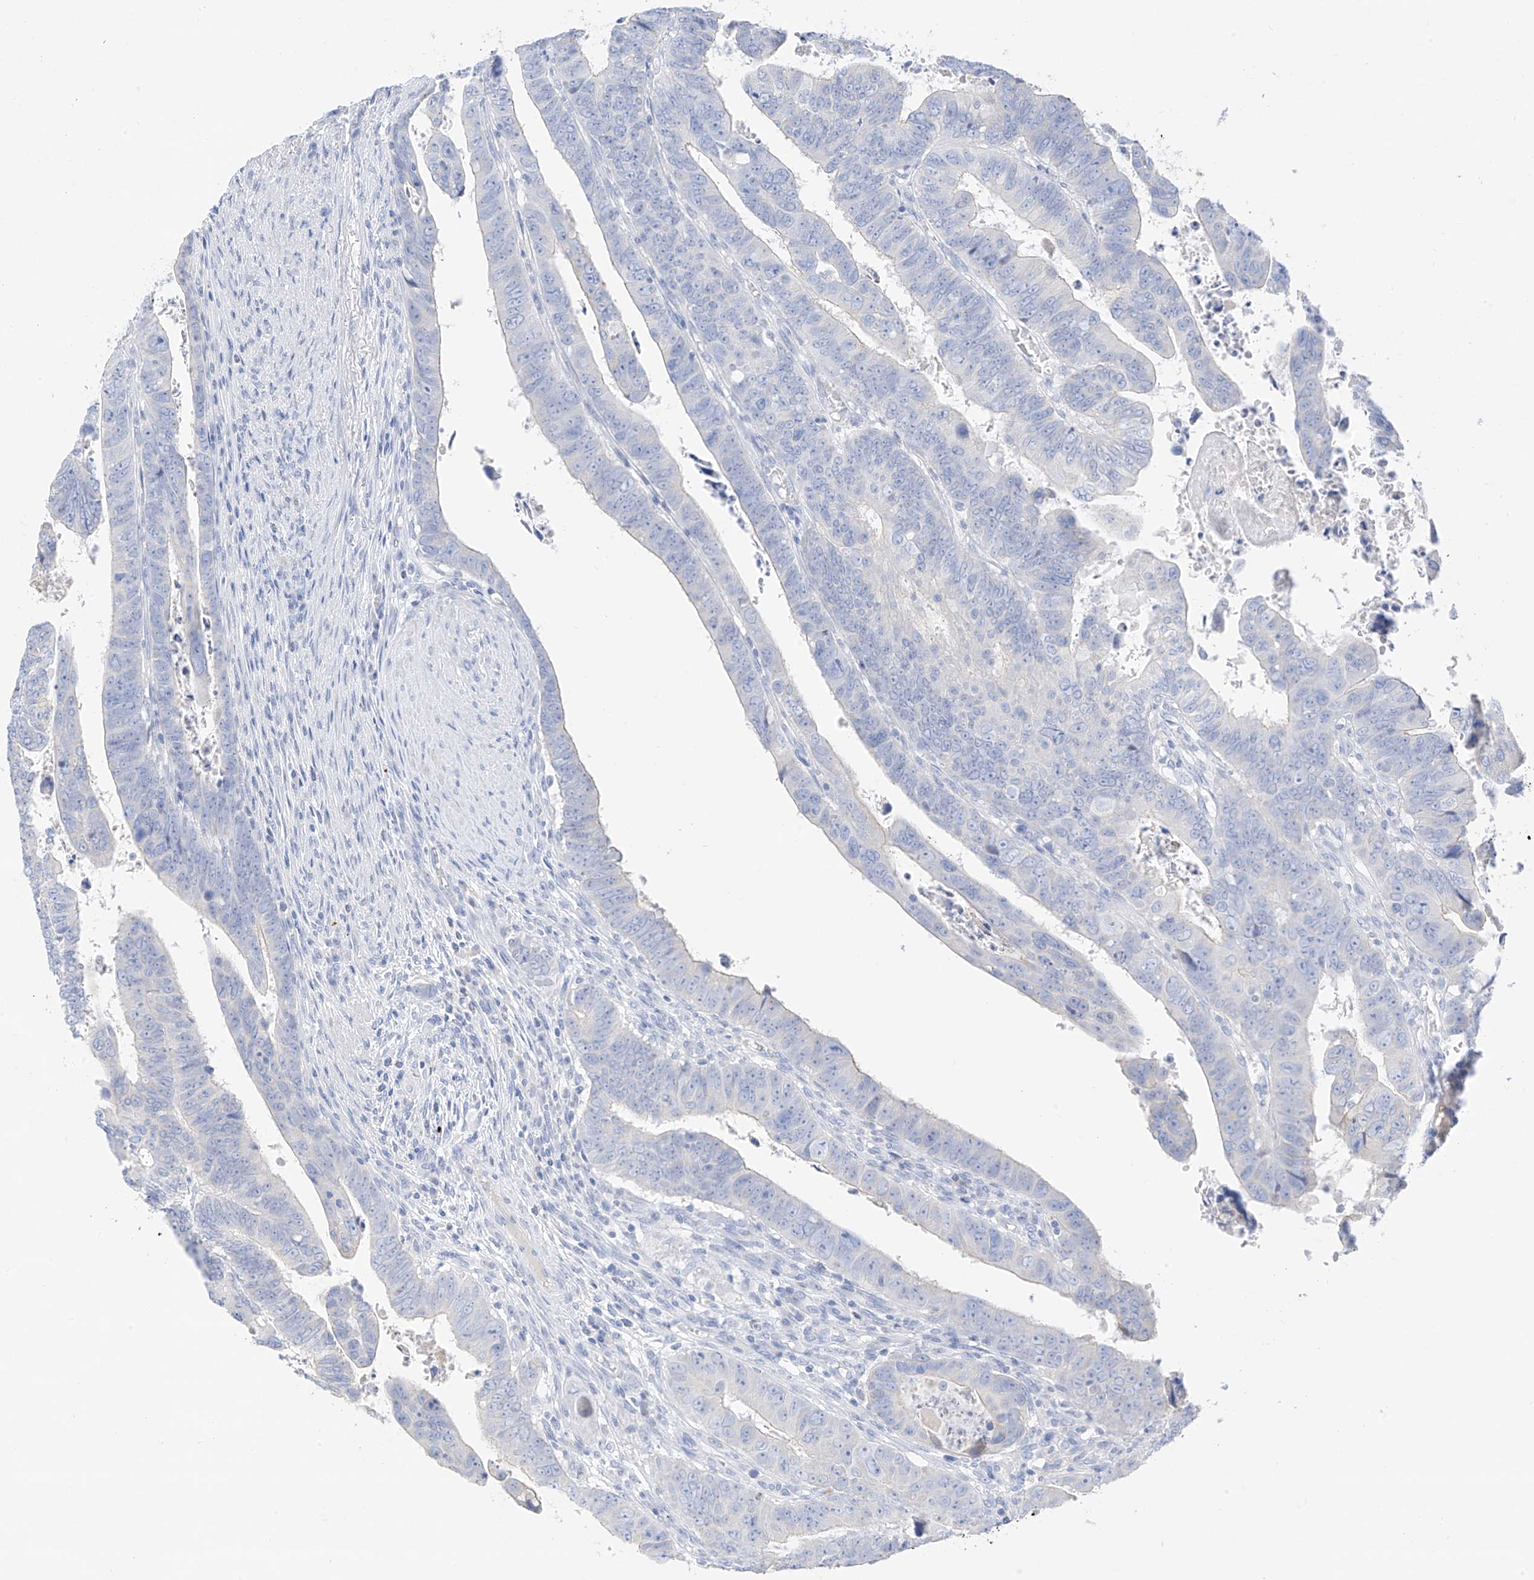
{"staining": {"intensity": "negative", "quantity": "none", "location": "none"}, "tissue": "colorectal cancer", "cell_type": "Tumor cells", "image_type": "cancer", "snomed": [{"axis": "morphology", "description": "Normal tissue, NOS"}, {"axis": "morphology", "description": "Adenocarcinoma, NOS"}, {"axis": "topography", "description": "Rectum"}], "caption": "DAB immunohistochemical staining of human colorectal adenocarcinoma exhibits no significant staining in tumor cells.", "gene": "CAPN13", "patient": {"sex": "female", "age": 65}}